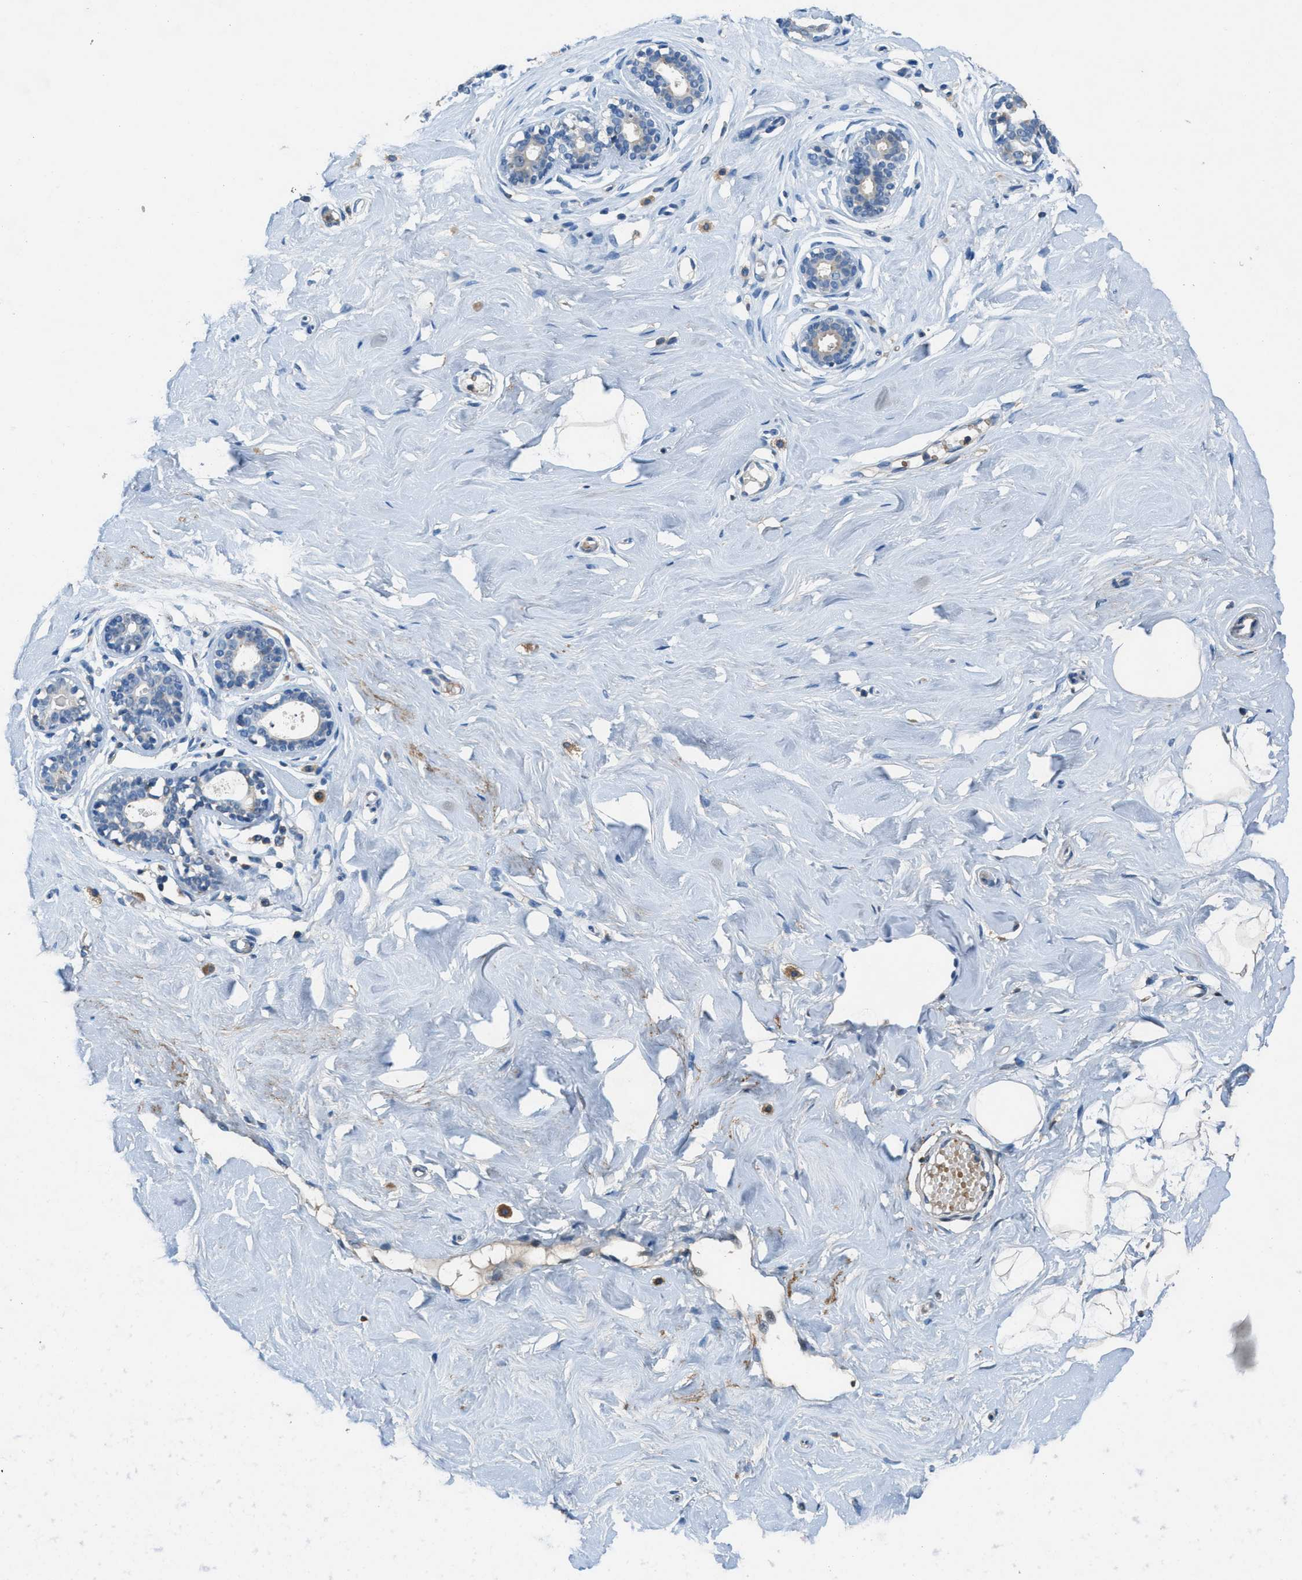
{"staining": {"intensity": "negative", "quantity": "none", "location": "none"}, "tissue": "breast", "cell_type": "Adipocytes", "image_type": "normal", "snomed": [{"axis": "morphology", "description": "Normal tissue, NOS"}, {"axis": "topography", "description": "Breast"}], "caption": "A histopathology image of breast stained for a protein demonstrates no brown staining in adipocytes.", "gene": "DGKE", "patient": {"sex": "female", "age": 23}}